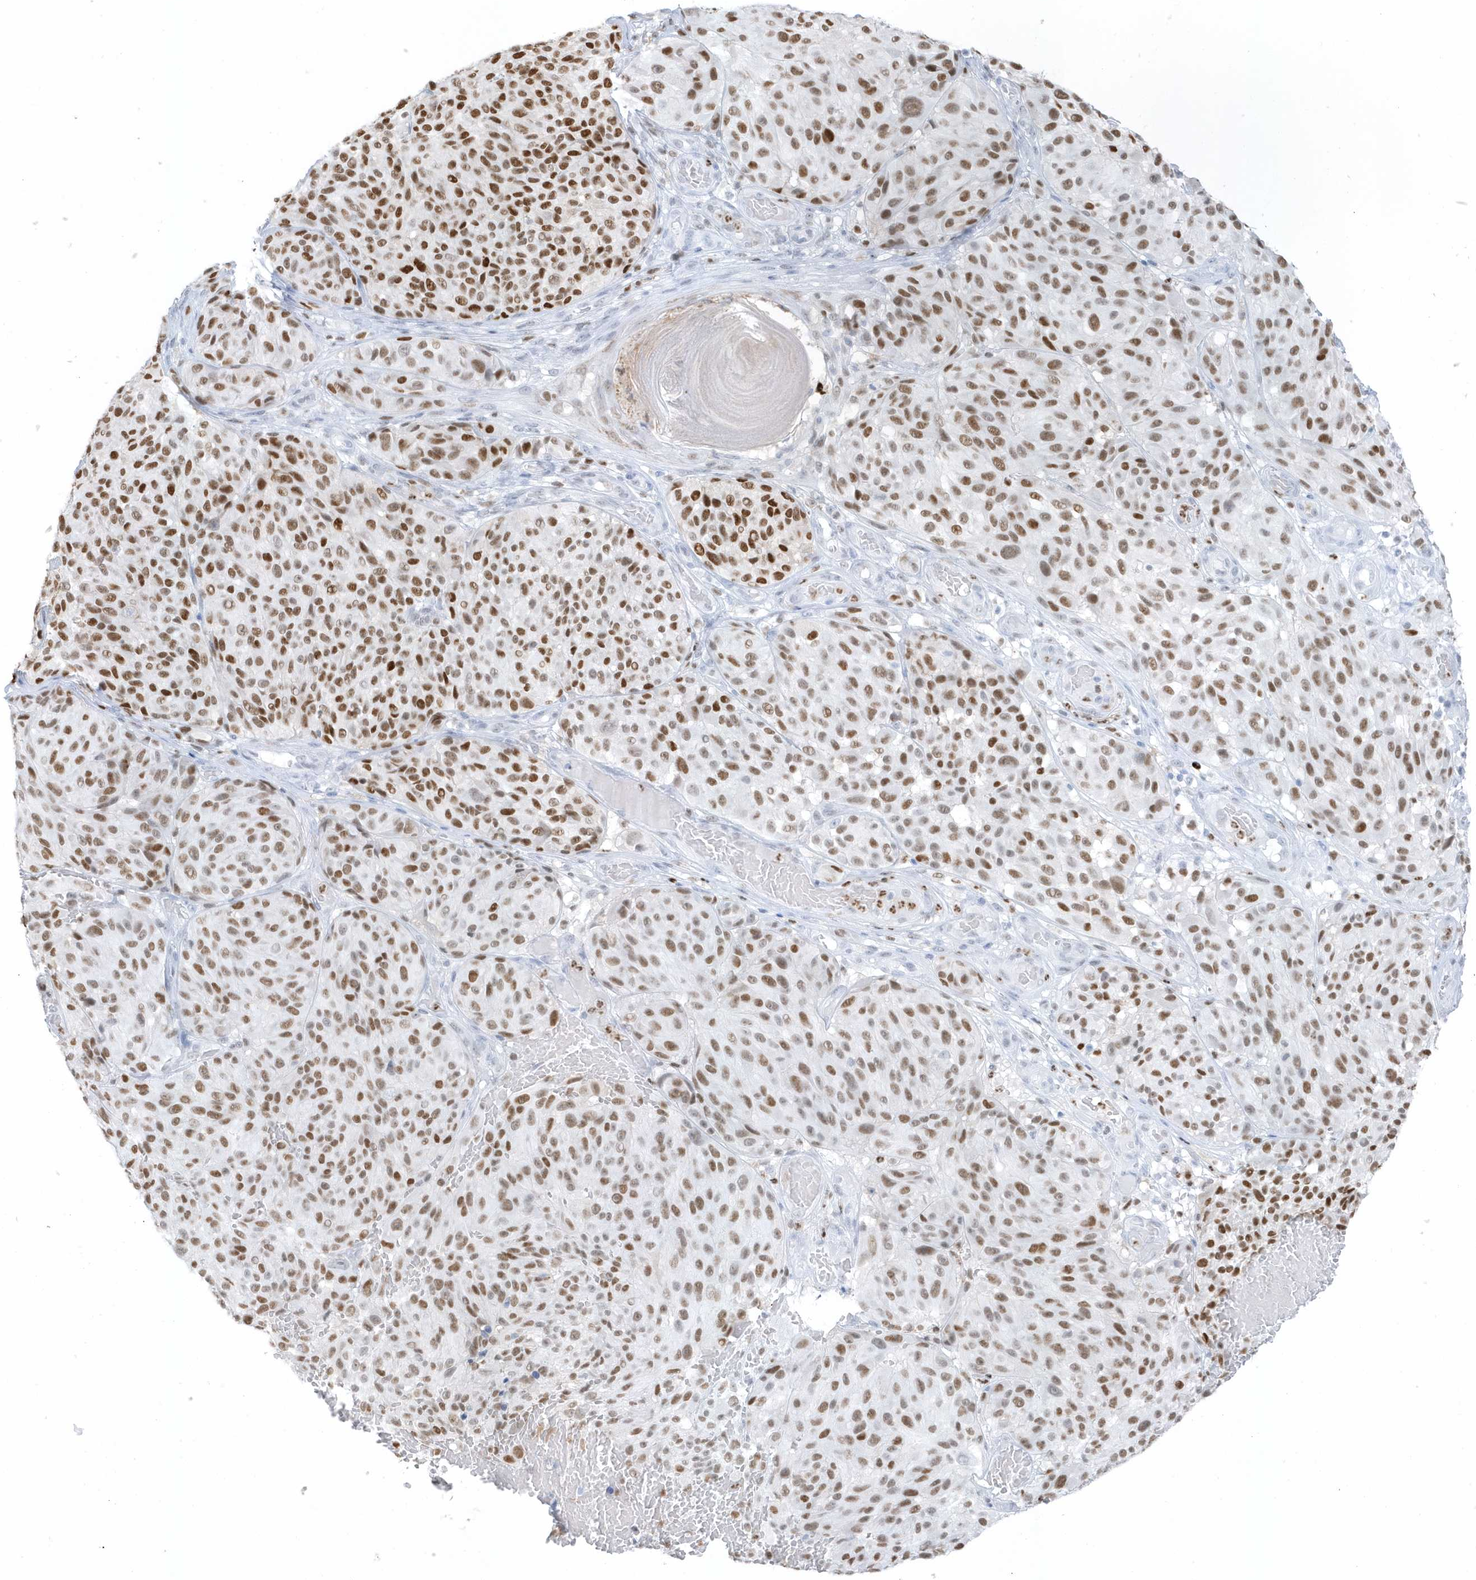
{"staining": {"intensity": "moderate", "quantity": ">75%", "location": "nuclear"}, "tissue": "melanoma", "cell_type": "Tumor cells", "image_type": "cancer", "snomed": [{"axis": "morphology", "description": "Malignant melanoma, NOS"}, {"axis": "topography", "description": "Skin"}], "caption": "A micrograph of human malignant melanoma stained for a protein exhibits moderate nuclear brown staining in tumor cells. (Stains: DAB (3,3'-diaminobenzidine) in brown, nuclei in blue, Microscopy: brightfield microscopy at high magnification).", "gene": "SMIM34", "patient": {"sex": "male", "age": 83}}